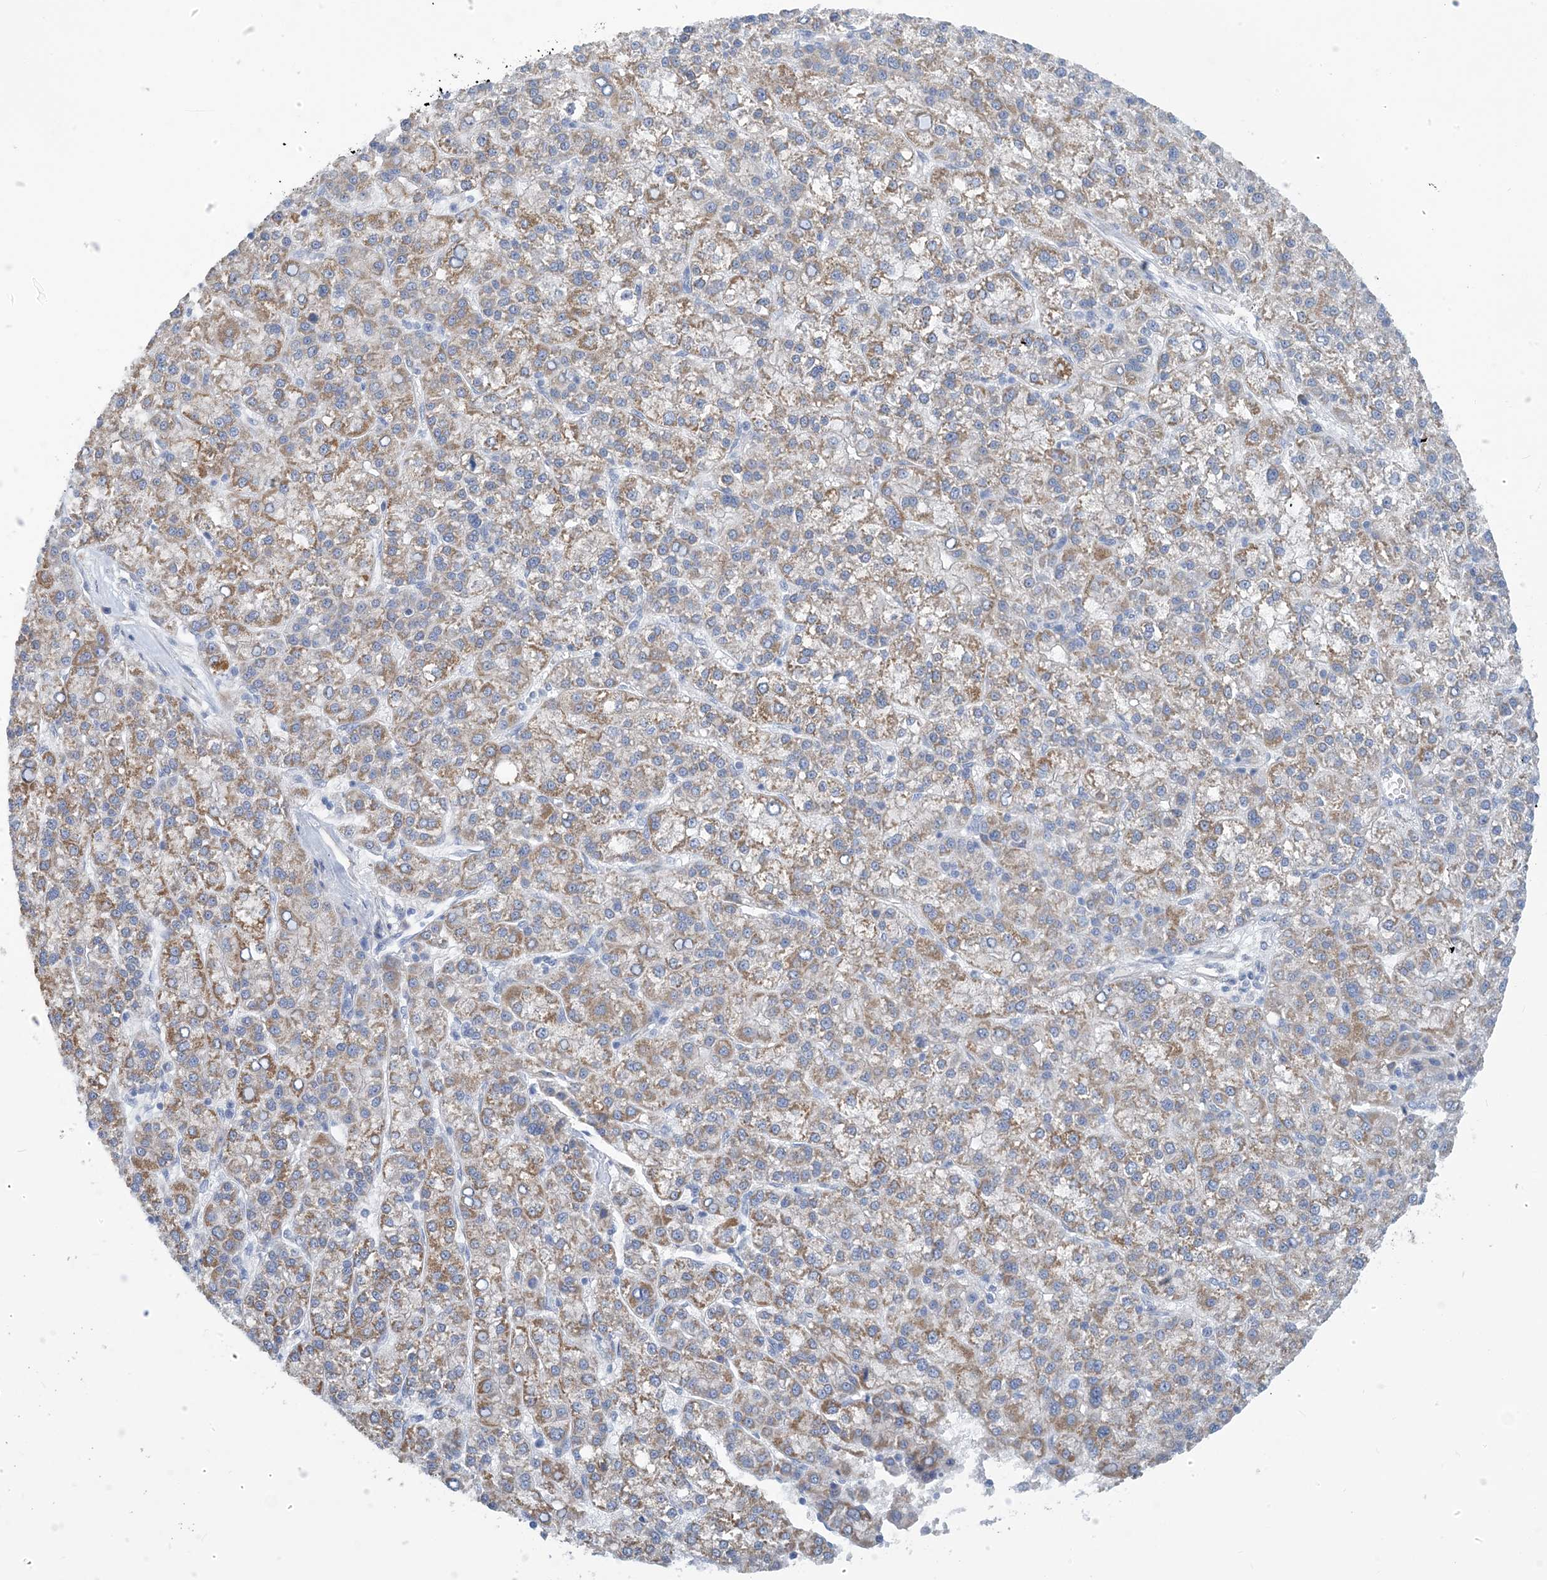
{"staining": {"intensity": "moderate", "quantity": ">75%", "location": "cytoplasmic/membranous"}, "tissue": "liver cancer", "cell_type": "Tumor cells", "image_type": "cancer", "snomed": [{"axis": "morphology", "description": "Carcinoma, Hepatocellular, NOS"}, {"axis": "topography", "description": "Liver"}], "caption": "Immunohistochemistry (IHC) (DAB) staining of hepatocellular carcinoma (liver) shows moderate cytoplasmic/membranous protein positivity in about >75% of tumor cells.", "gene": "EIF2A", "patient": {"sex": "female", "age": 58}}